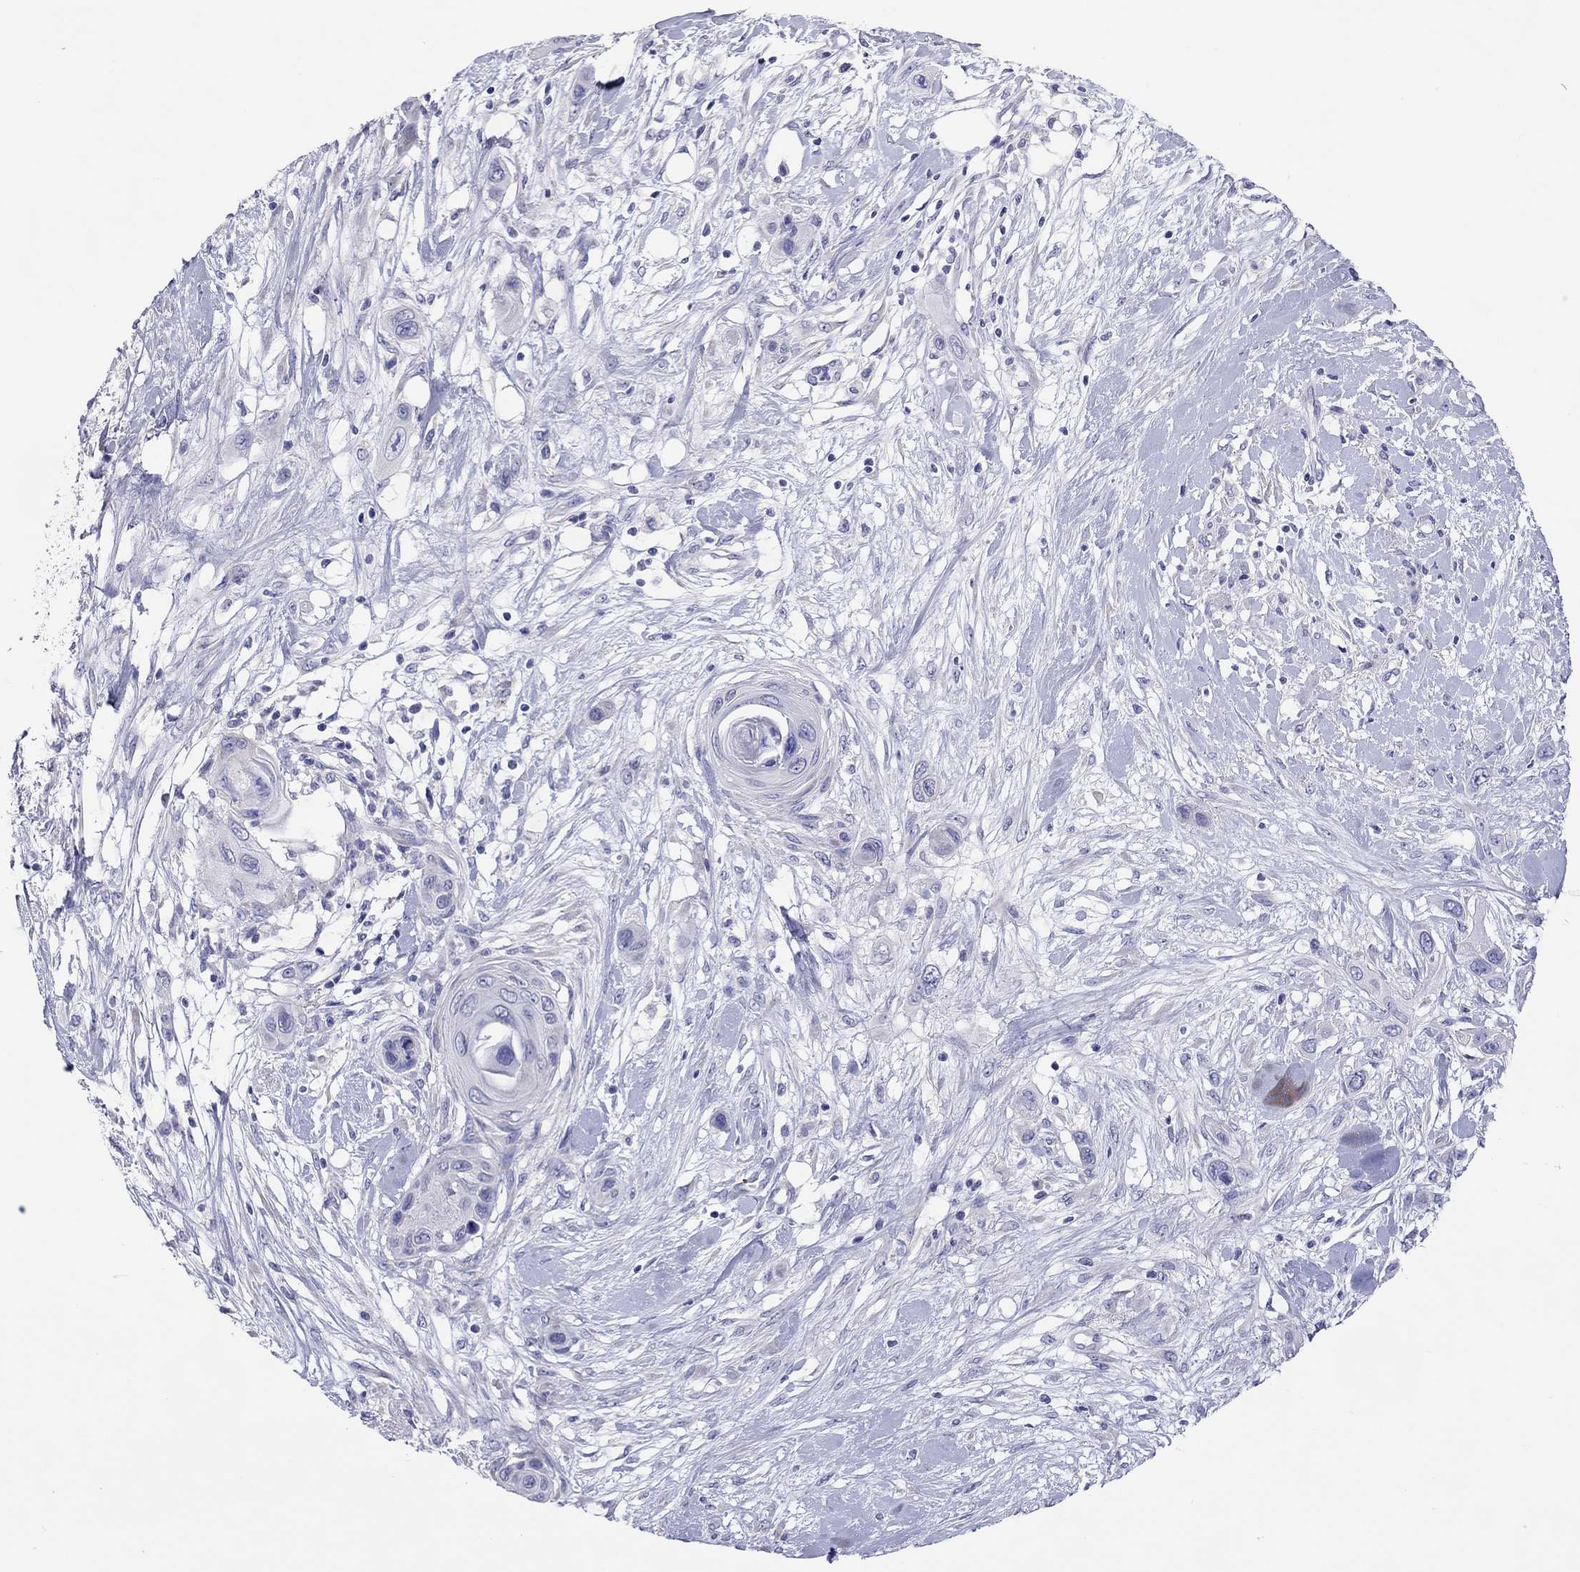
{"staining": {"intensity": "negative", "quantity": "none", "location": "none"}, "tissue": "skin cancer", "cell_type": "Tumor cells", "image_type": "cancer", "snomed": [{"axis": "morphology", "description": "Squamous cell carcinoma, NOS"}, {"axis": "topography", "description": "Skin"}], "caption": "The histopathology image displays no staining of tumor cells in skin cancer (squamous cell carcinoma).", "gene": "COL9A1", "patient": {"sex": "male", "age": 79}}